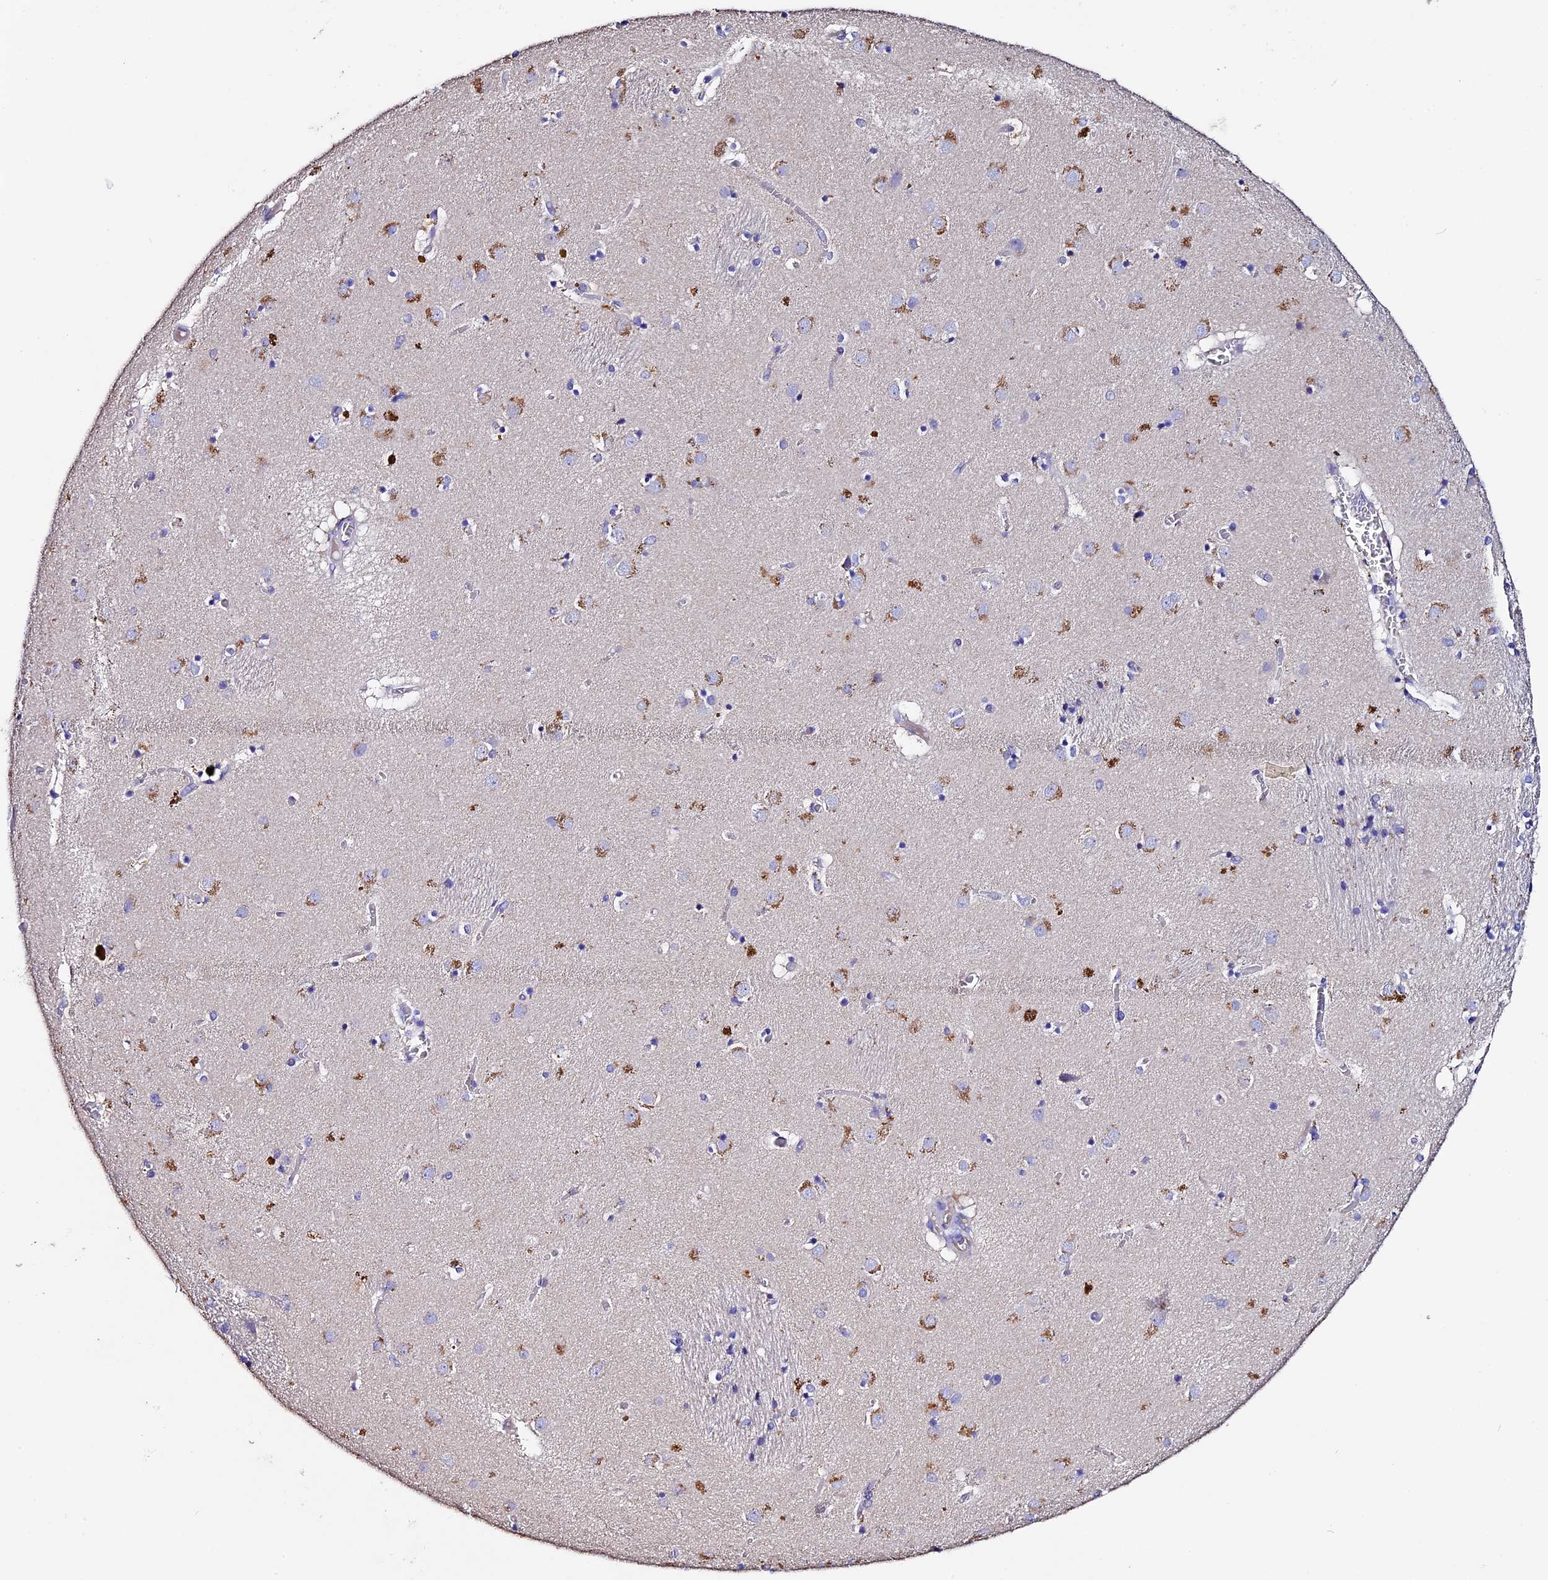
{"staining": {"intensity": "negative", "quantity": "none", "location": "none"}, "tissue": "caudate", "cell_type": "Glial cells", "image_type": "normal", "snomed": [{"axis": "morphology", "description": "Normal tissue, NOS"}, {"axis": "topography", "description": "Lateral ventricle wall"}], "caption": "This is an immunohistochemistry image of benign caudate. There is no expression in glial cells.", "gene": "FBXW9", "patient": {"sex": "male", "age": 70}}